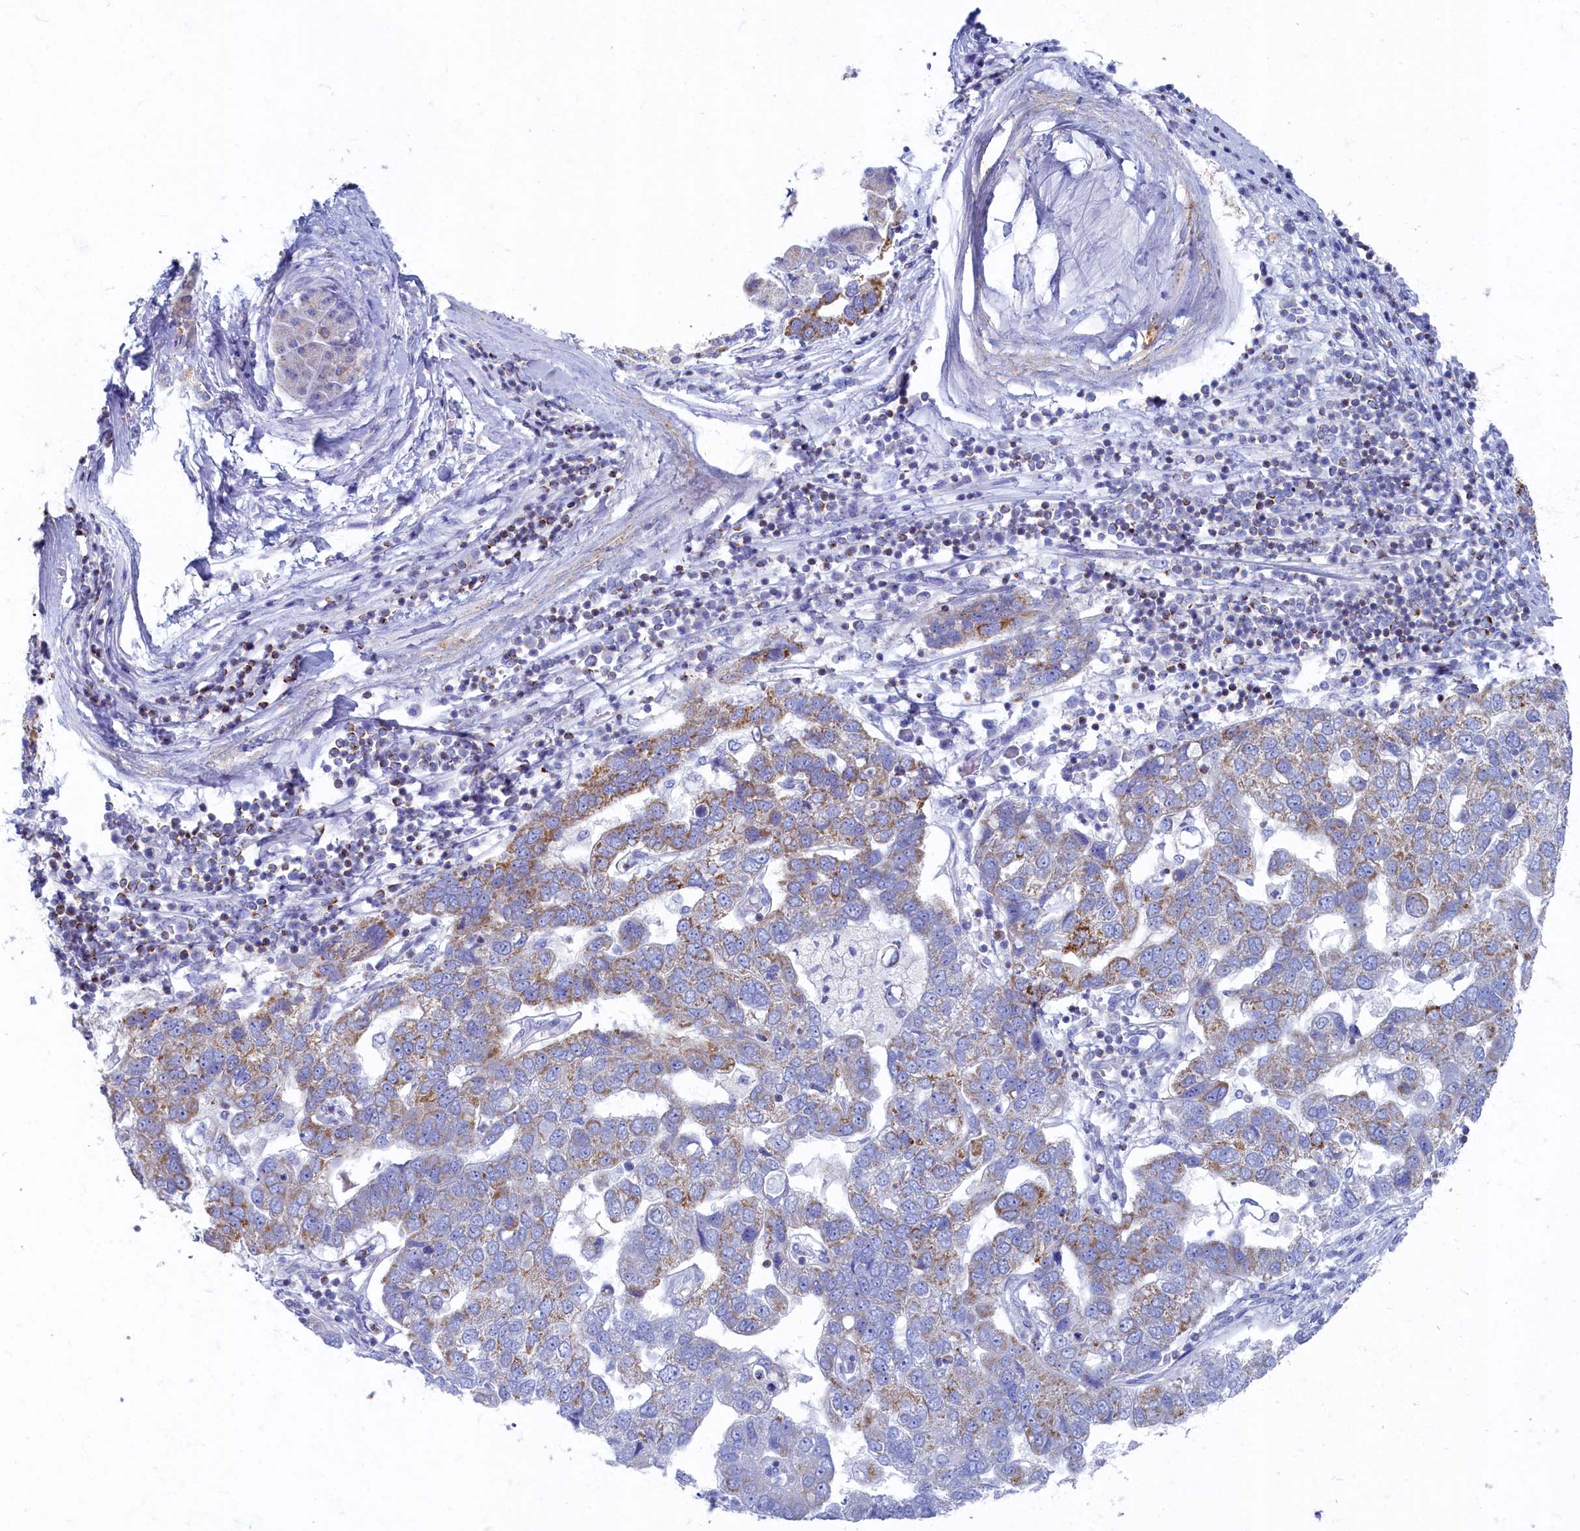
{"staining": {"intensity": "moderate", "quantity": "<25%", "location": "cytoplasmic/membranous"}, "tissue": "pancreatic cancer", "cell_type": "Tumor cells", "image_type": "cancer", "snomed": [{"axis": "morphology", "description": "Adenocarcinoma, NOS"}, {"axis": "topography", "description": "Pancreas"}], "caption": "Pancreatic cancer stained with IHC displays moderate cytoplasmic/membranous positivity in about <25% of tumor cells.", "gene": "OCIAD2", "patient": {"sex": "female", "age": 61}}